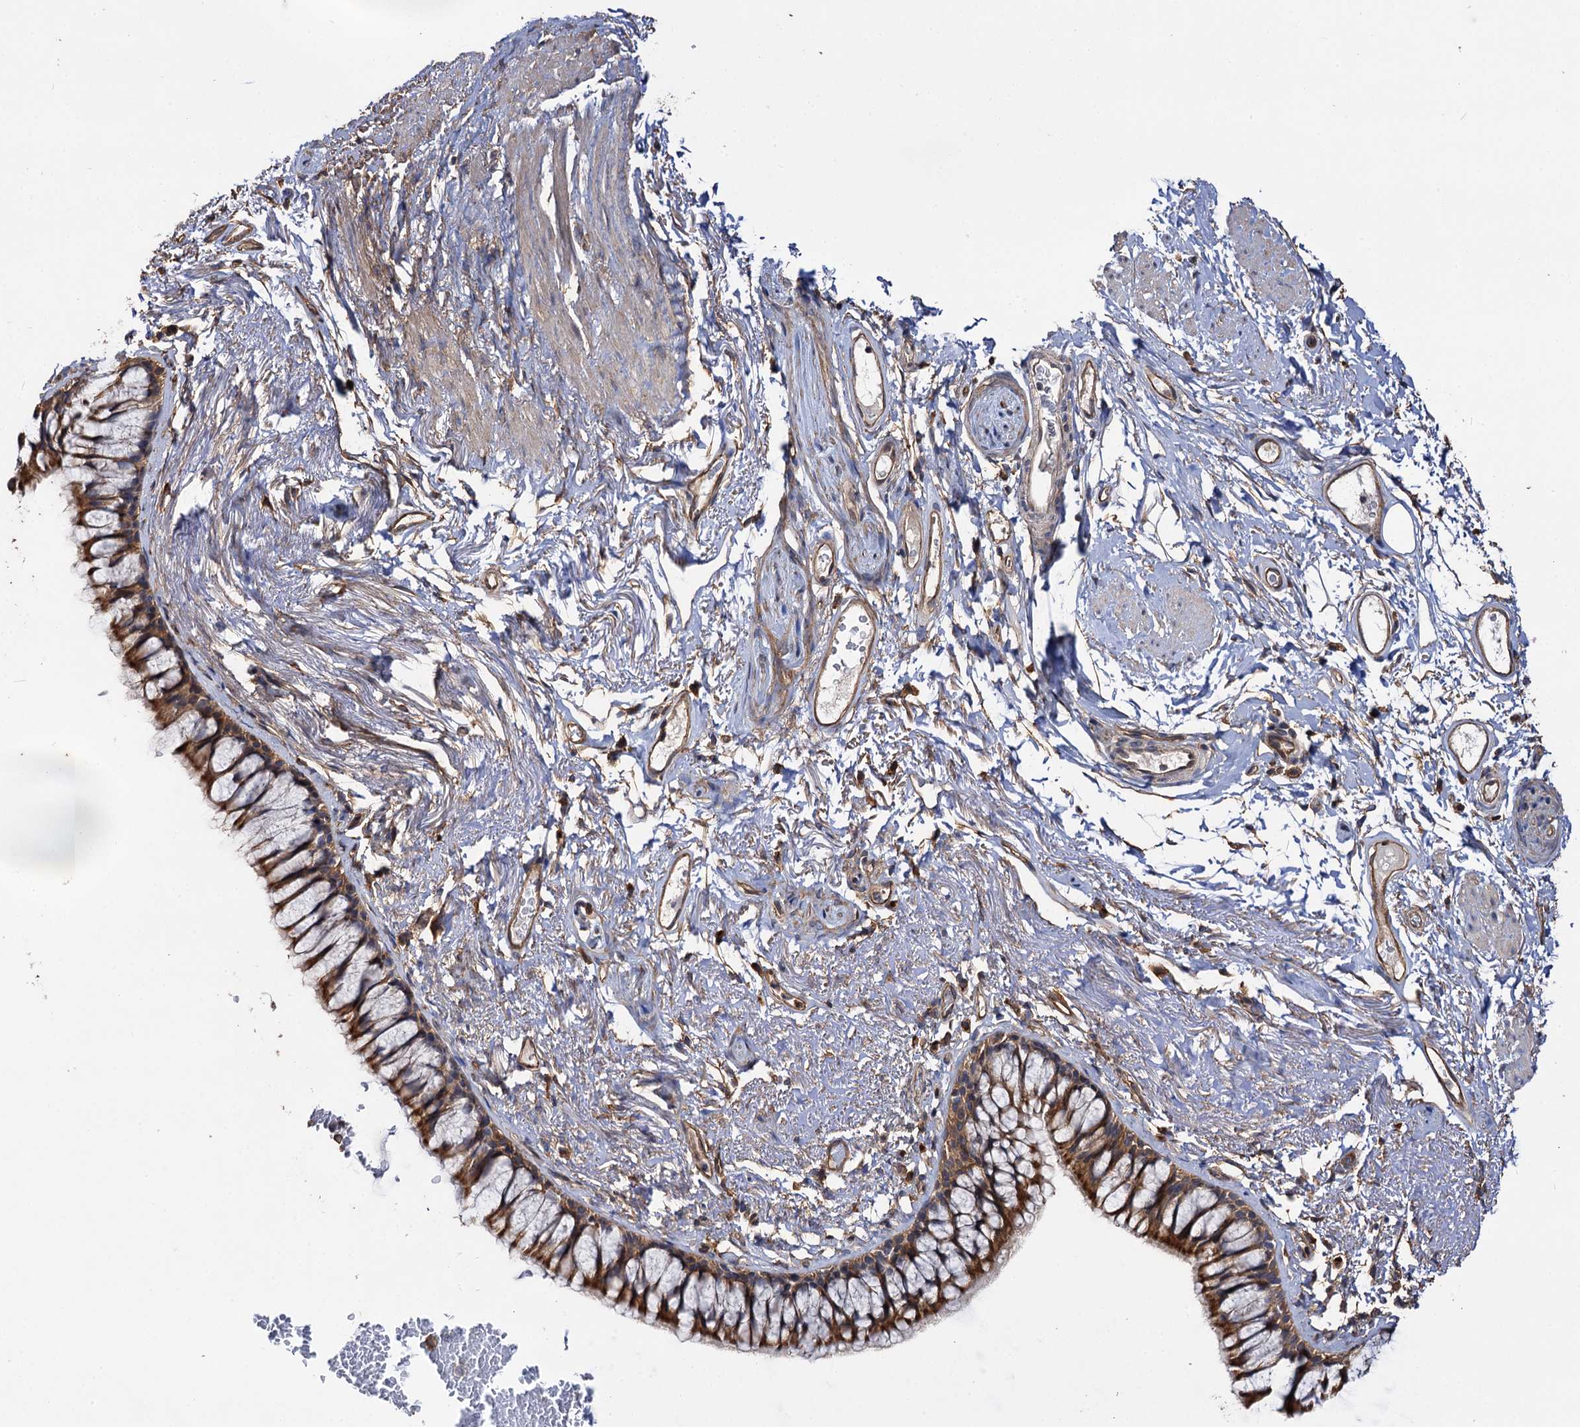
{"staining": {"intensity": "strong", "quantity": ">75%", "location": "cytoplasmic/membranous"}, "tissue": "bronchus", "cell_type": "Respiratory epithelial cells", "image_type": "normal", "snomed": [{"axis": "morphology", "description": "Normal tissue, NOS"}, {"axis": "topography", "description": "Cartilage tissue"}, {"axis": "topography", "description": "Bronchus"}], "caption": "High-magnification brightfield microscopy of unremarkable bronchus stained with DAB (3,3'-diaminobenzidine) (brown) and counterstained with hematoxylin (blue). respiratory epithelial cells exhibit strong cytoplasmic/membranous staining is identified in approximately>75% of cells.", "gene": "IDI1", "patient": {"sex": "female", "age": 73}}